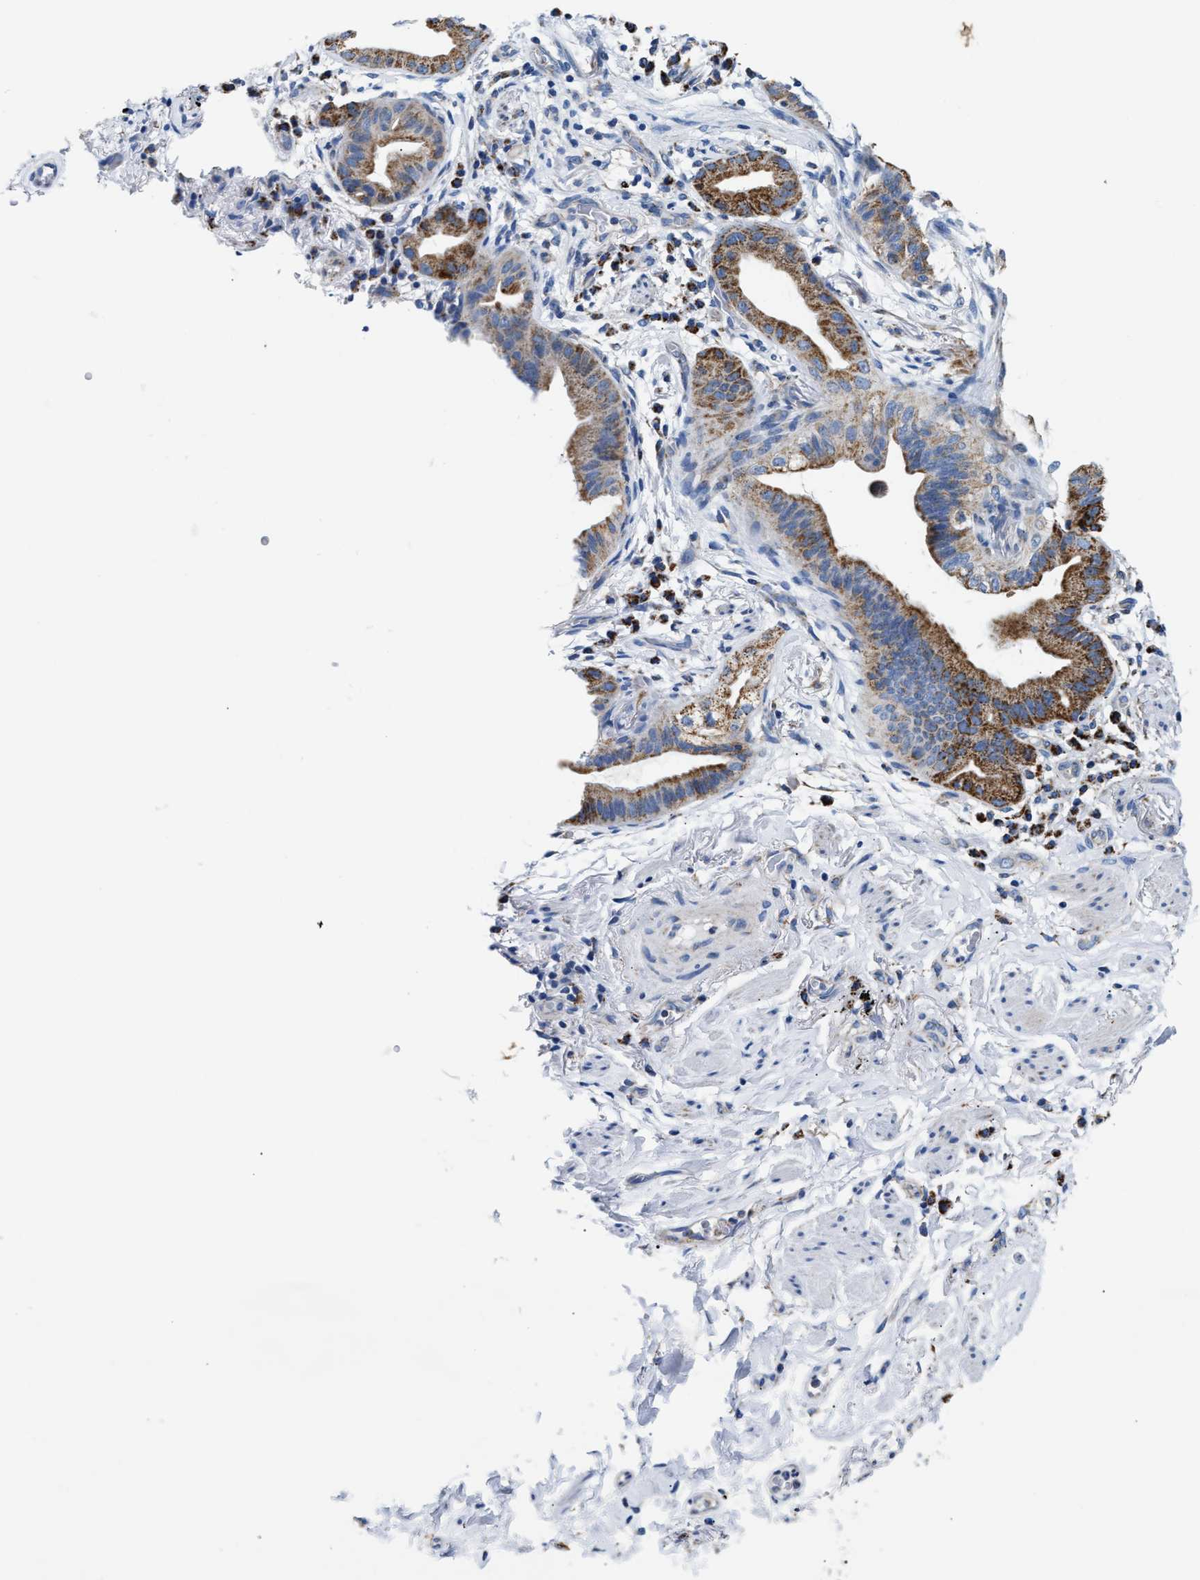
{"staining": {"intensity": "moderate", "quantity": ">75%", "location": "cytoplasmic/membranous"}, "tissue": "lung cancer", "cell_type": "Tumor cells", "image_type": "cancer", "snomed": [{"axis": "morphology", "description": "Normal tissue, NOS"}, {"axis": "morphology", "description": "Adenocarcinoma, NOS"}, {"axis": "topography", "description": "Bronchus"}, {"axis": "topography", "description": "Lung"}], "caption": "Moderate cytoplasmic/membranous positivity is seen in about >75% of tumor cells in lung cancer (adenocarcinoma).", "gene": "ACADVL", "patient": {"sex": "female", "age": 70}}